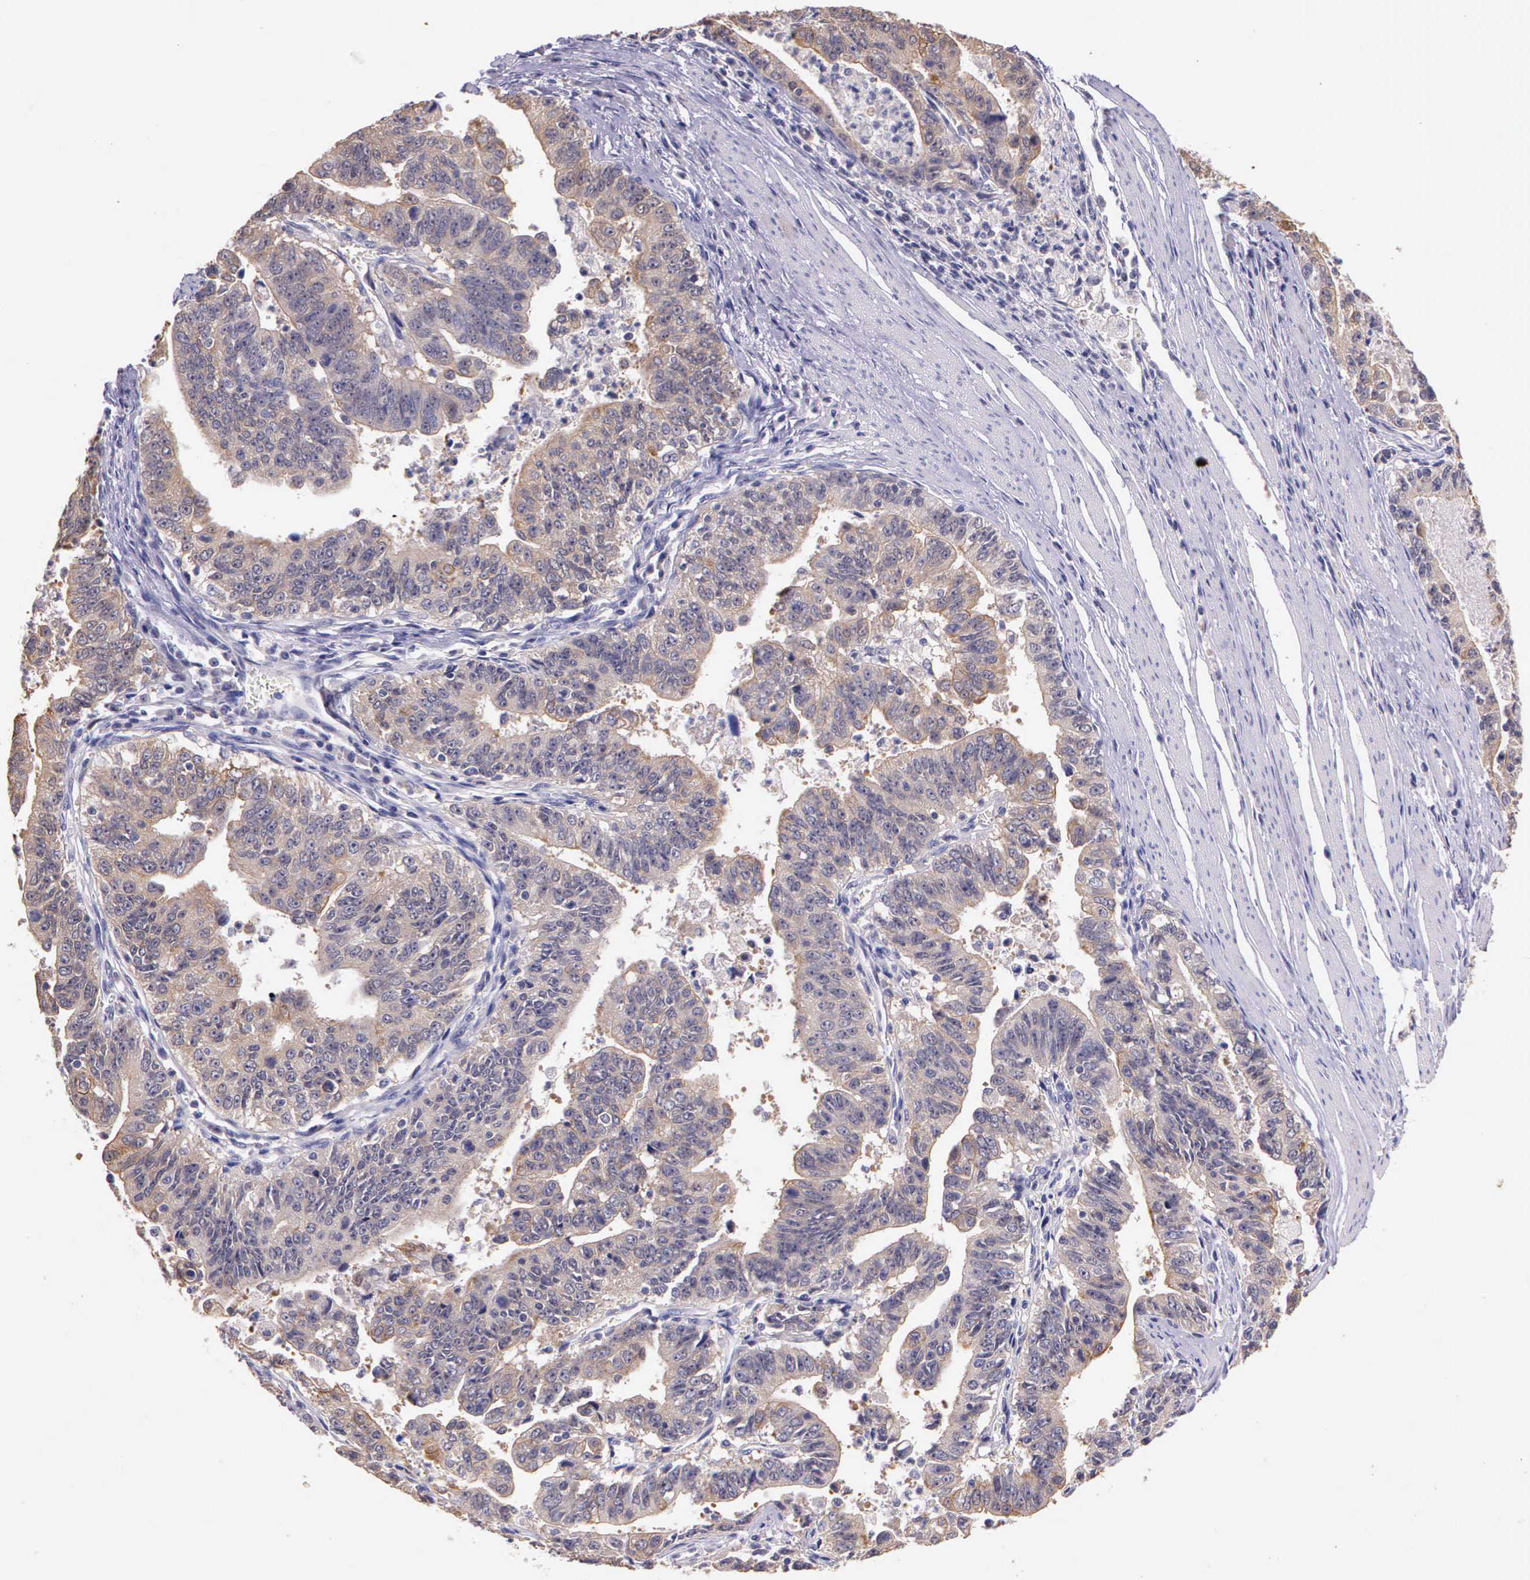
{"staining": {"intensity": "weak", "quantity": ">75%", "location": "cytoplasmic/membranous"}, "tissue": "stomach cancer", "cell_type": "Tumor cells", "image_type": "cancer", "snomed": [{"axis": "morphology", "description": "Adenocarcinoma, NOS"}, {"axis": "topography", "description": "Stomach, upper"}], "caption": "A high-resolution photomicrograph shows immunohistochemistry staining of stomach cancer (adenocarcinoma), which exhibits weak cytoplasmic/membranous positivity in about >75% of tumor cells. The protein is stained brown, and the nuclei are stained in blue (DAB IHC with brightfield microscopy, high magnification).", "gene": "IGBP1", "patient": {"sex": "female", "age": 50}}